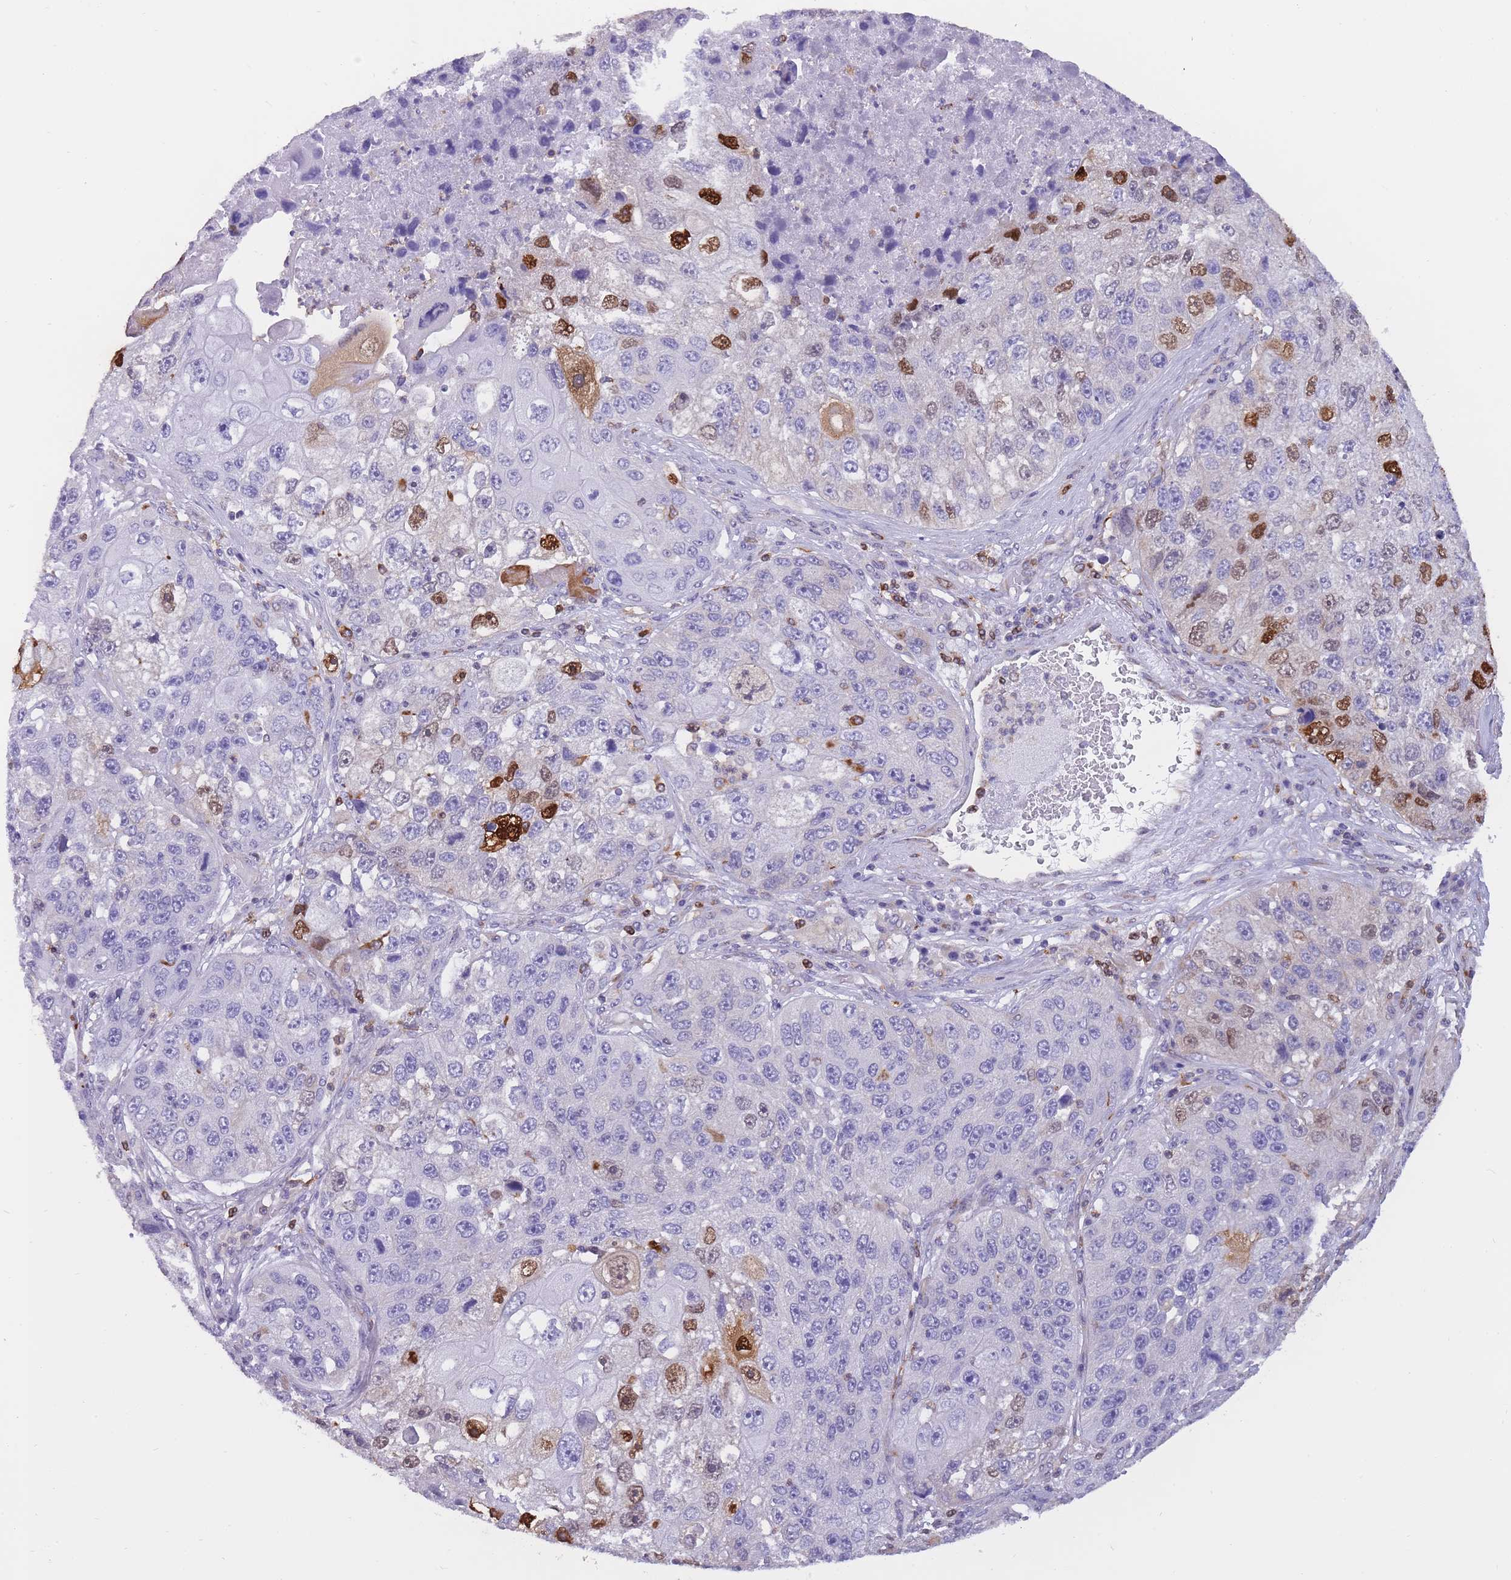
{"staining": {"intensity": "strong", "quantity": "<25%", "location": "cytoplasmic/membranous,nuclear"}, "tissue": "lung cancer", "cell_type": "Tumor cells", "image_type": "cancer", "snomed": [{"axis": "morphology", "description": "Squamous cell carcinoma, NOS"}, {"axis": "topography", "description": "Lung"}], "caption": "IHC of human lung cancer (squamous cell carcinoma) demonstrates medium levels of strong cytoplasmic/membranous and nuclear positivity in approximately <25% of tumor cells.", "gene": "ZNF662", "patient": {"sex": "male", "age": 61}}